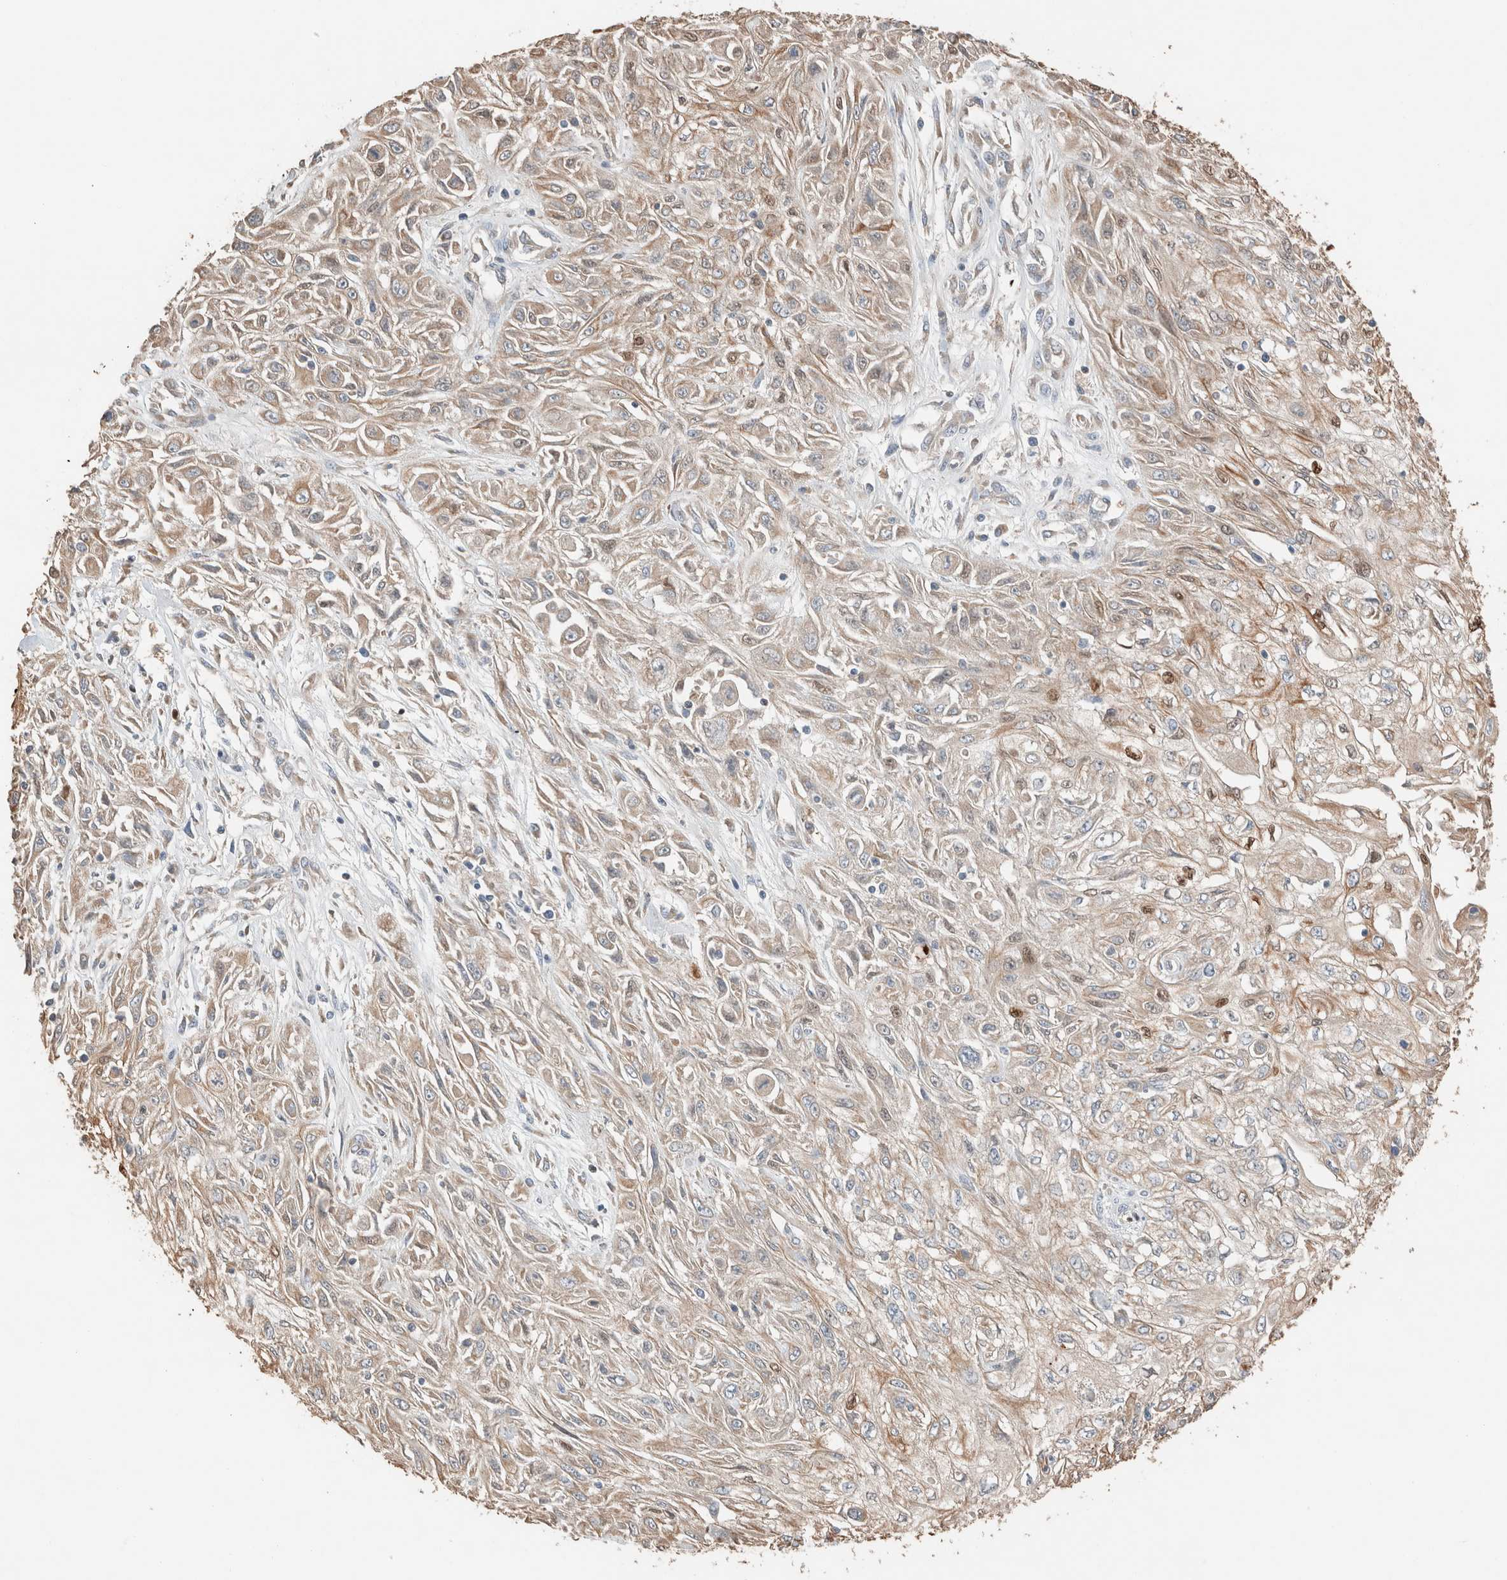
{"staining": {"intensity": "weak", "quantity": ">75%", "location": "cytoplasmic/membranous,nuclear"}, "tissue": "skin cancer", "cell_type": "Tumor cells", "image_type": "cancer", "snomed": [{"axis": "morphology", "description": "Squamous cell carcinoma, NOS"}, {"axis": "morphology", "description": "Squamous cell carcinoma, metastatic, NOS"}, {"axis": "topography", "description": "Skin"}, {"axis": "topography", "description": "Lymph node"}], "caption": "DAB (3,3'-diaminobenzidine) immunohistochemical staining of skin cancer (squamous cell carcinoma) reveals weak cytoplasmic/membranous and nuclear protein positivity in about >75% of tumor cells.", "gene": "TUBD1", "patient": {"sex": "male", "age": 75}}